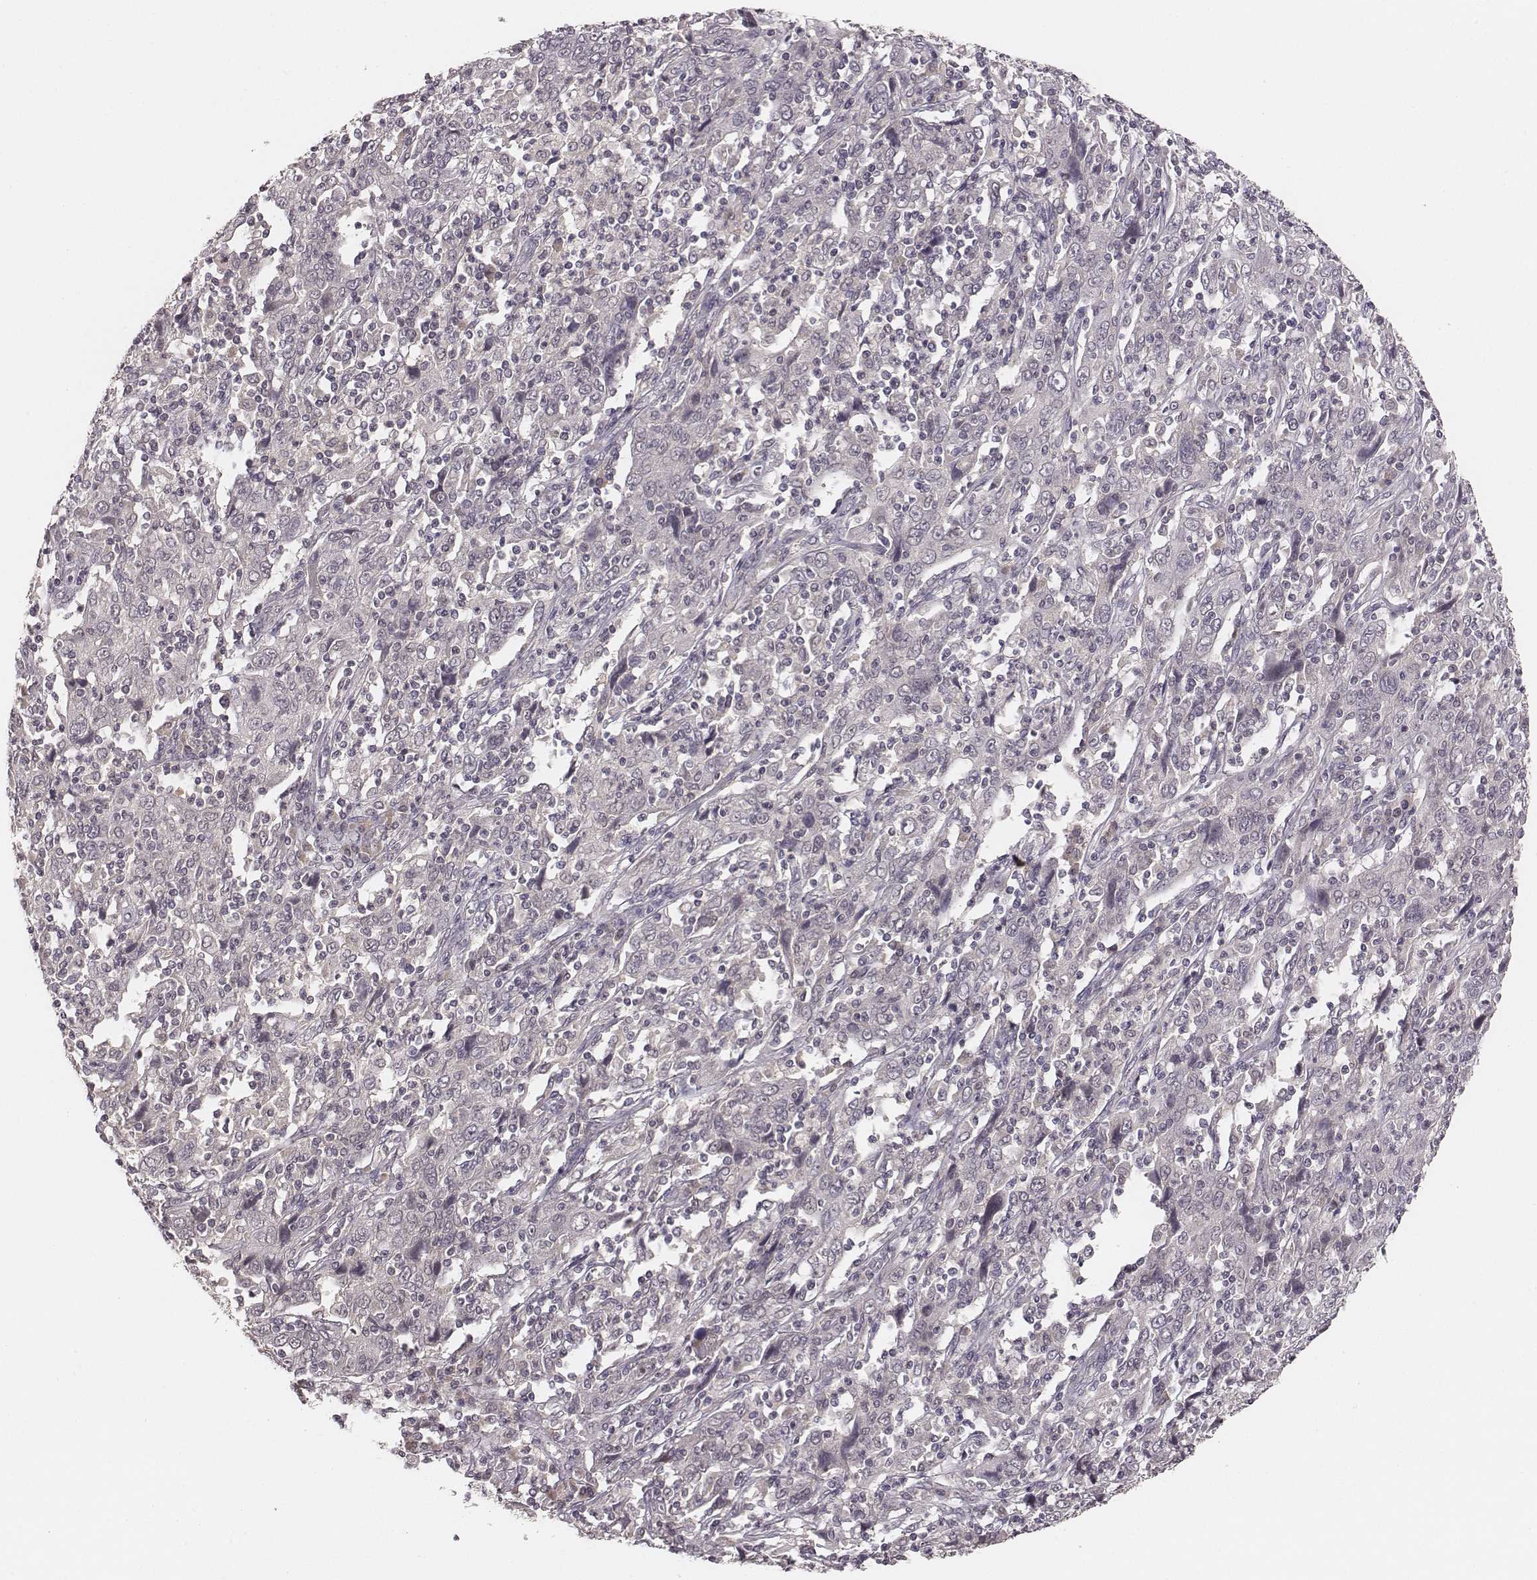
{"staining": {"intensity": "negative", "quantity": "none", "location": "none"}, "tissue": "cervical cancer", "cell_type": "Tumor cells", "image_type": "cancer", "snomed": [{"axis": "morphology", "description": "Squamous cell carcinoma, NOS"}, {"axis": "topography", "description": "Cervix"}], "caption": "Squamous cell carcinoma (cervical) was stained to show a protein in brown. There is no significant expression in tumor cells.", "gene": "LY6K", "patient": {"sex": "female", "age": 46}}